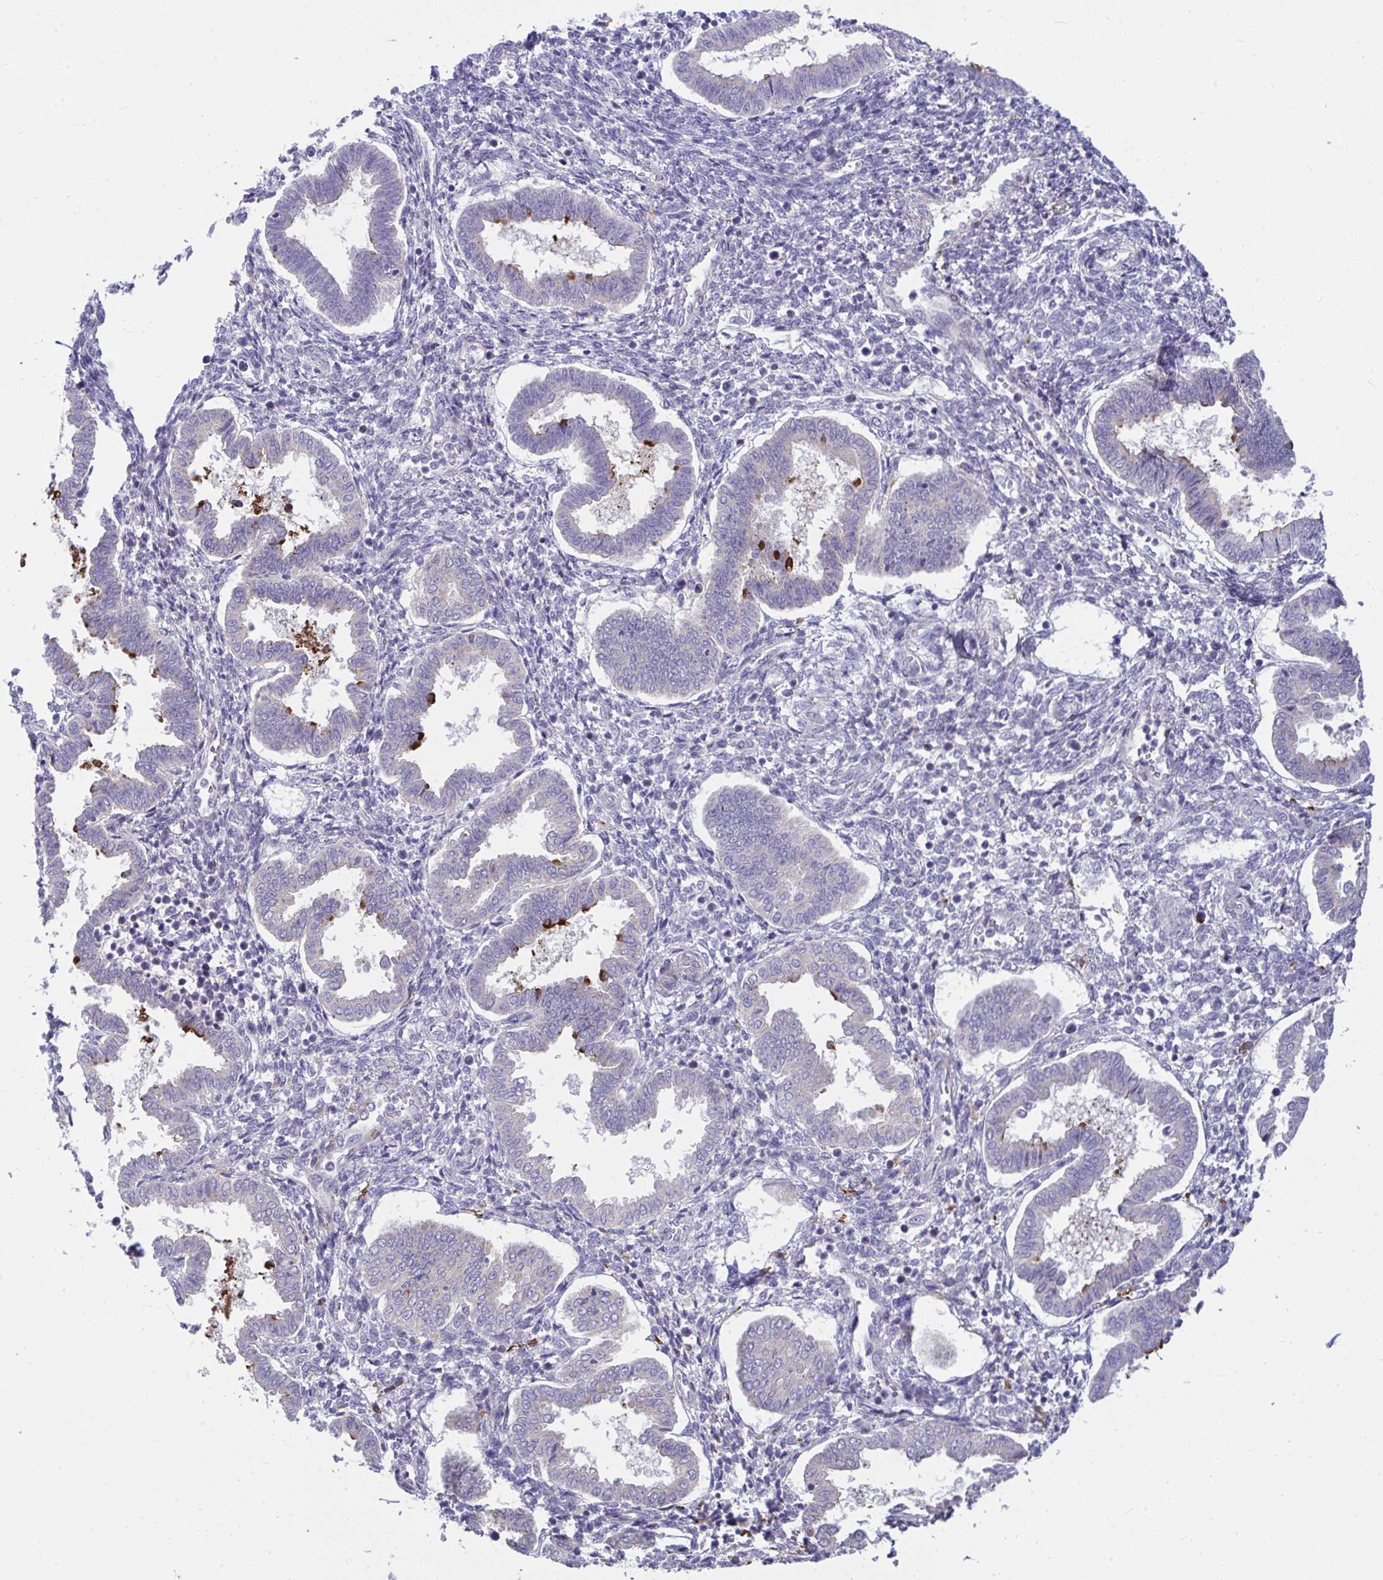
{"staining": {"intensity": "negative", "quantity": "none", "location": "none"}, "tissue": "endometrium", "cell_type": "Cells in endometrial stroma", "image_type": "normal", "snomed": [{"axis": "morphology", "description": "Normal tissue, NOS"}, {"axis": "topography", "description": "Endometrium"}], "caption": "Immunohistochemistry (IHC) photomicrograph of benign endometrium stained for a protein (brown), which displays no staining in cells in endometrial stroma.", "gene": "PIGZ", "patient": {"sex": "female", "age": 24}}